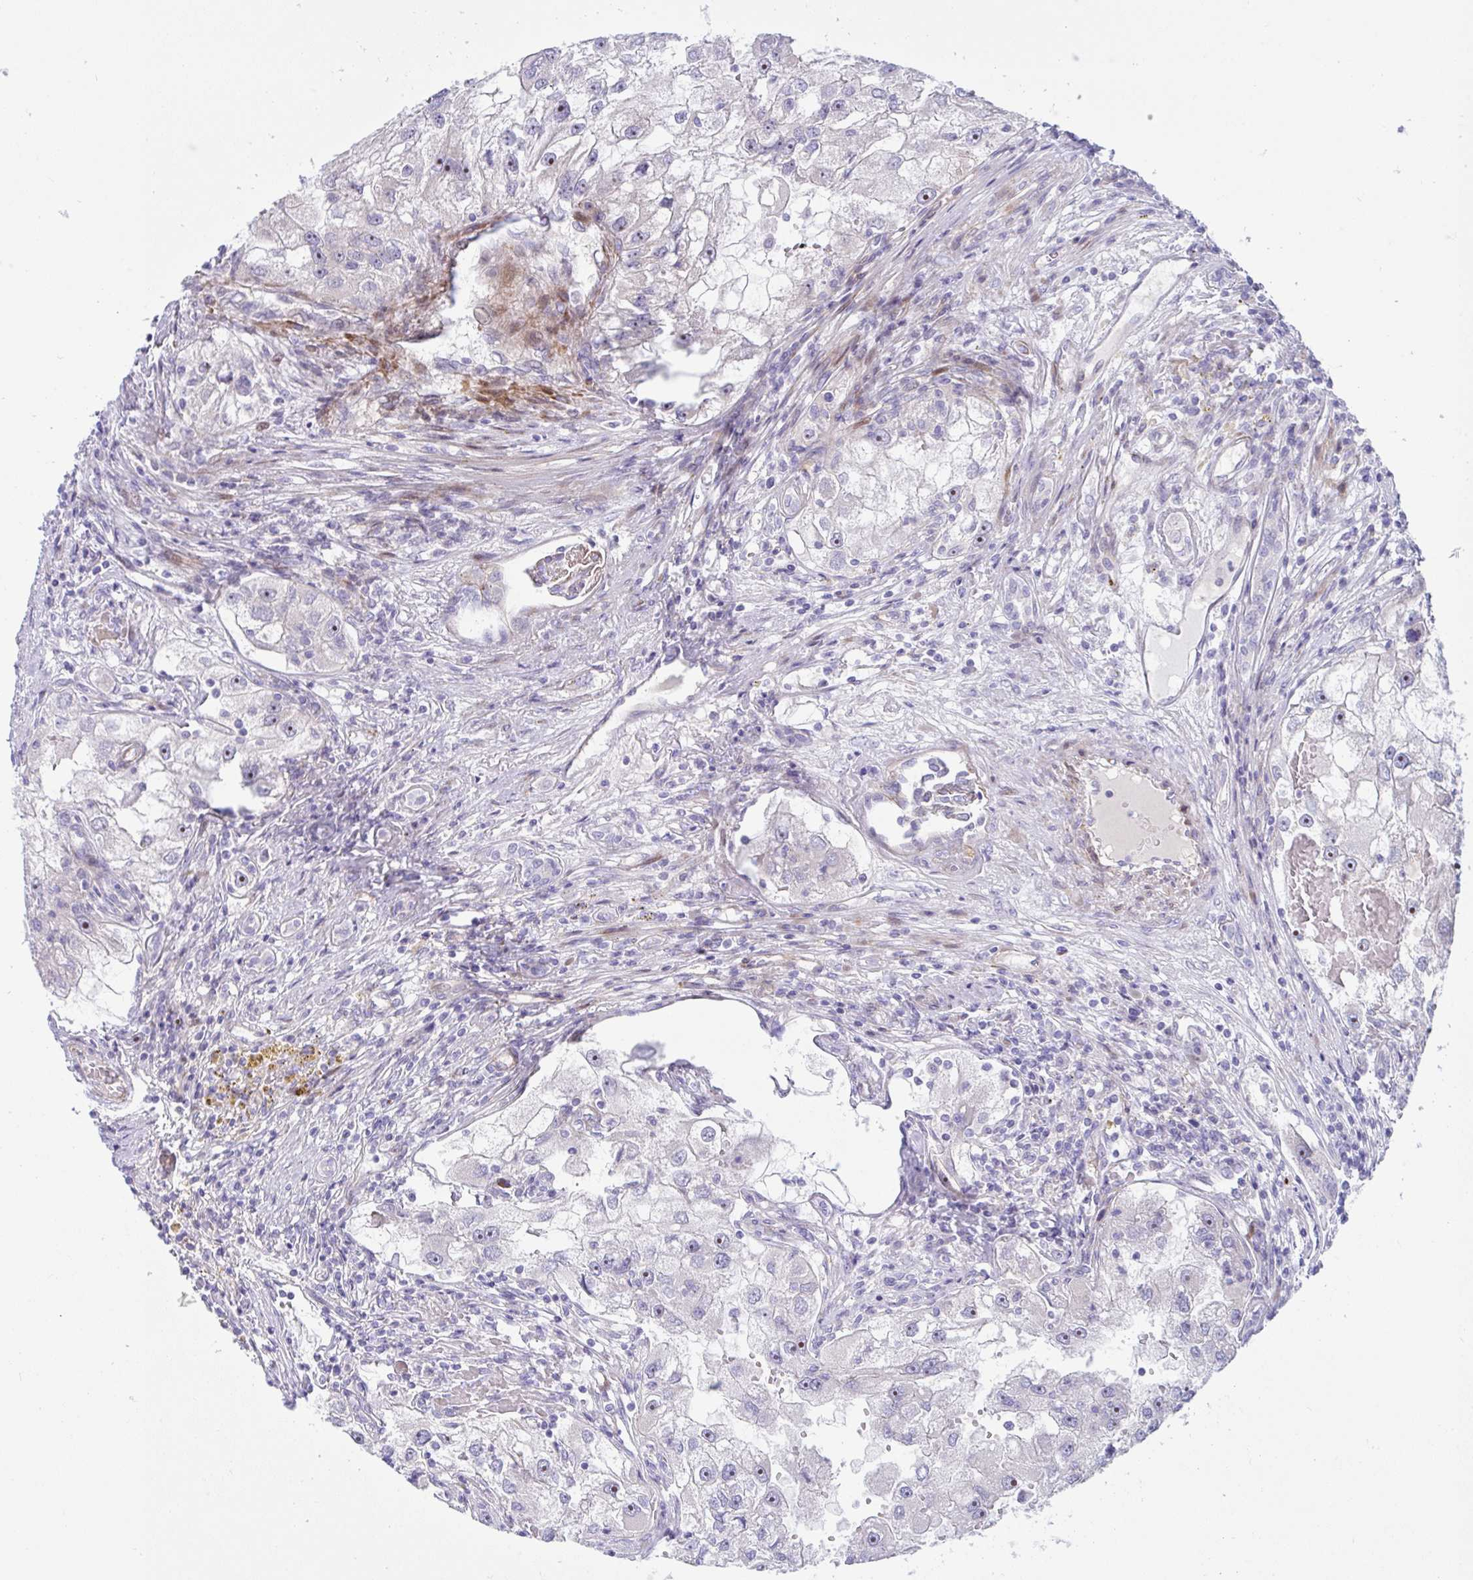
{"staining": {"intensity": "negative", "quantity": "none", "location": "none"}, "tissue": "renal cancer", "cell_type": "Tumor cells", "image_type": "cancer", "snomed": [{"axis": "morphology", "description": "Adenocarcinoma, NOS"}, {"axis": "topography", "description": "Kidney"}], "caption": "Immunohistochemistry of adenocarcinoma (renal) exhibits no positivity in tumor cells.", "gene": "ZNF713", "patient": {"sex": "male", "age": 63}}